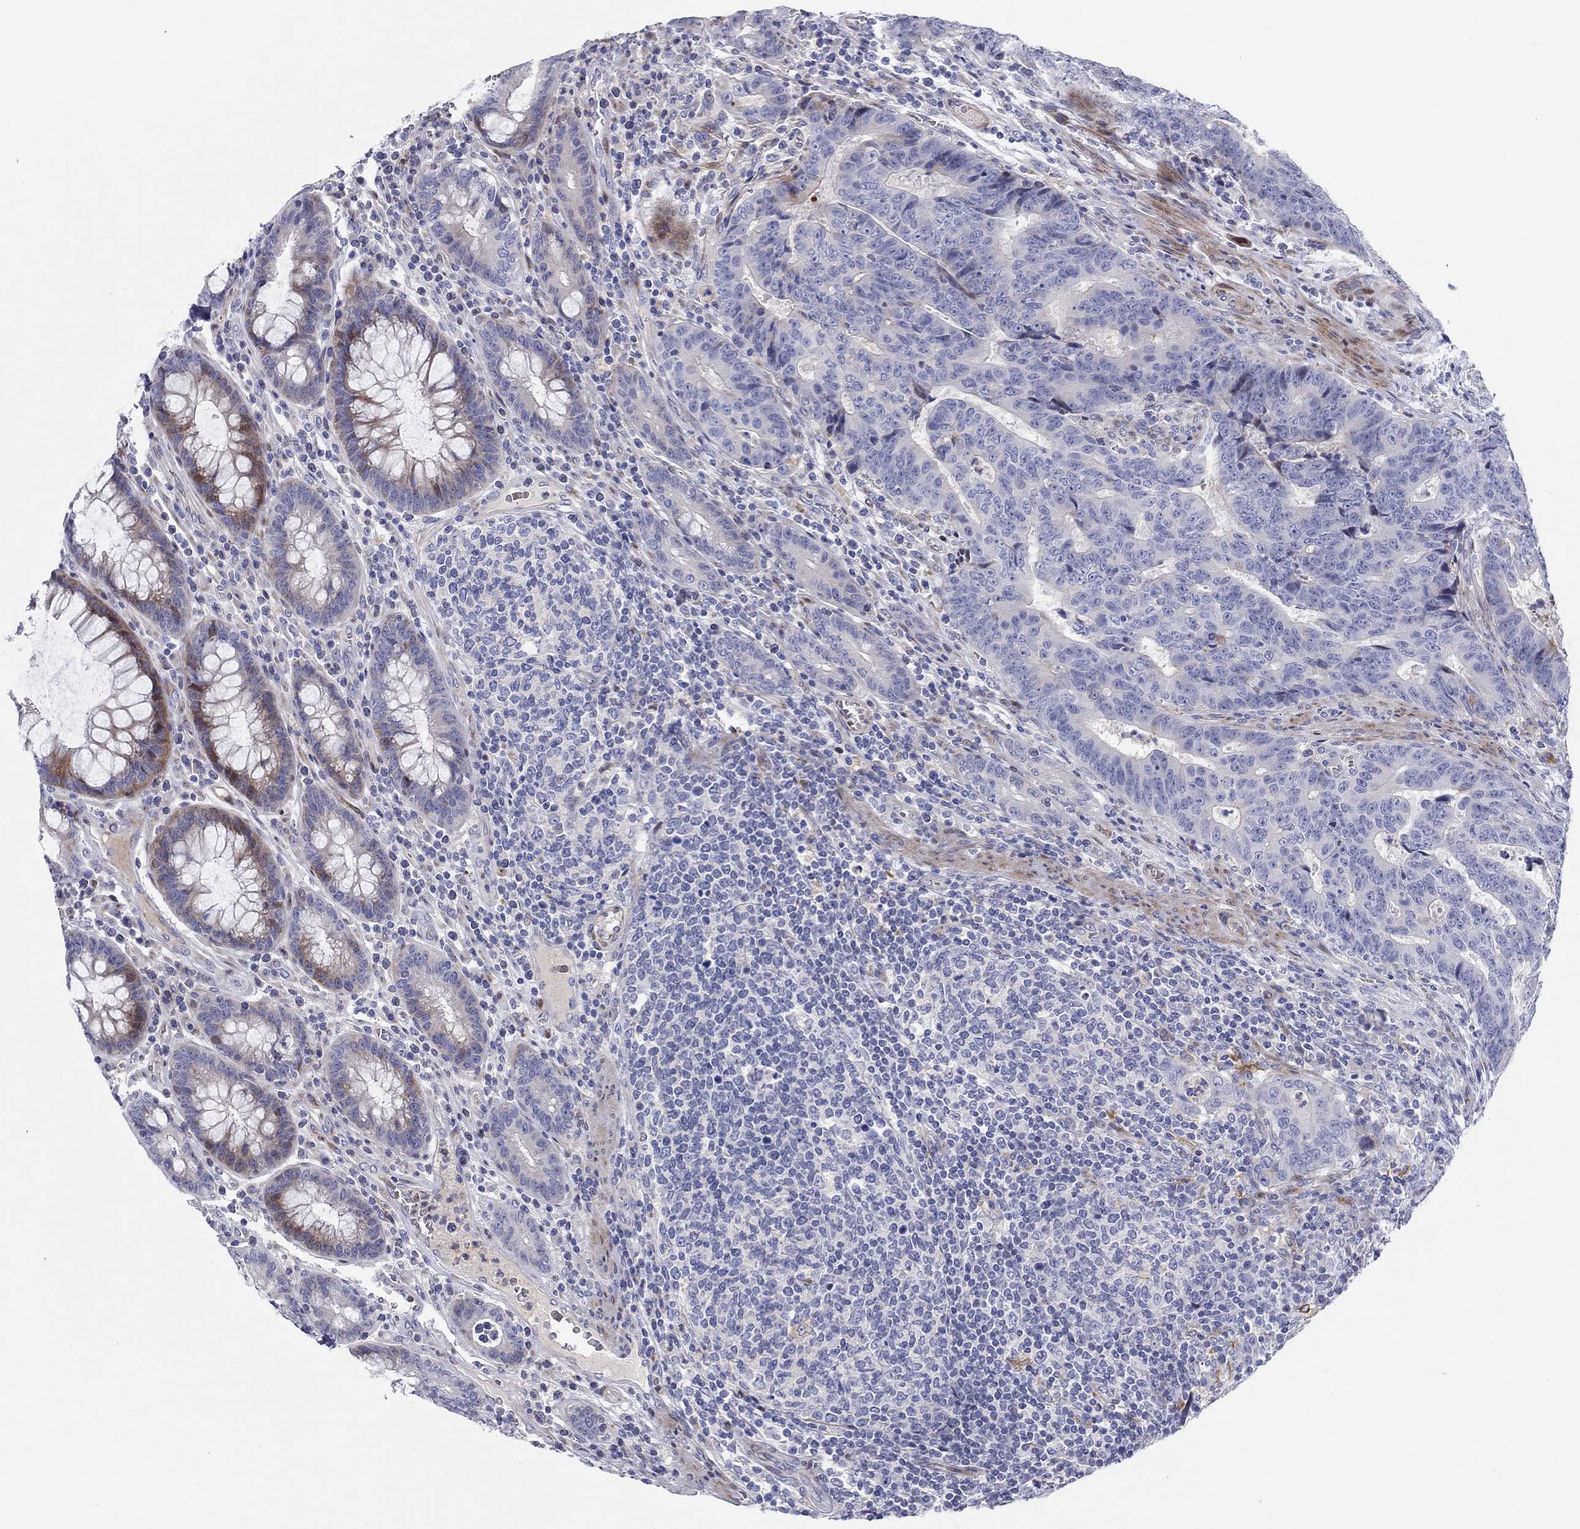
{"staining": {"intensity": "negative", "quantity": "none", "location": "none"}, "tissue": "colorectal cancer", "cell_type": "Tumor cells", "image_type": "cancer", "snomed": [{"axis": "morphology", "description": "Adenocarcinoma, NOS"}, {"axis": "topography", "description": "Colon"}], "caption": "Human colorectal adenocarcinoma stained for a protein using IHC demonstrates no expression in tumor cells.", "gene": "ARHGAP36", "patient": {"sex": "female", "age": 48}}